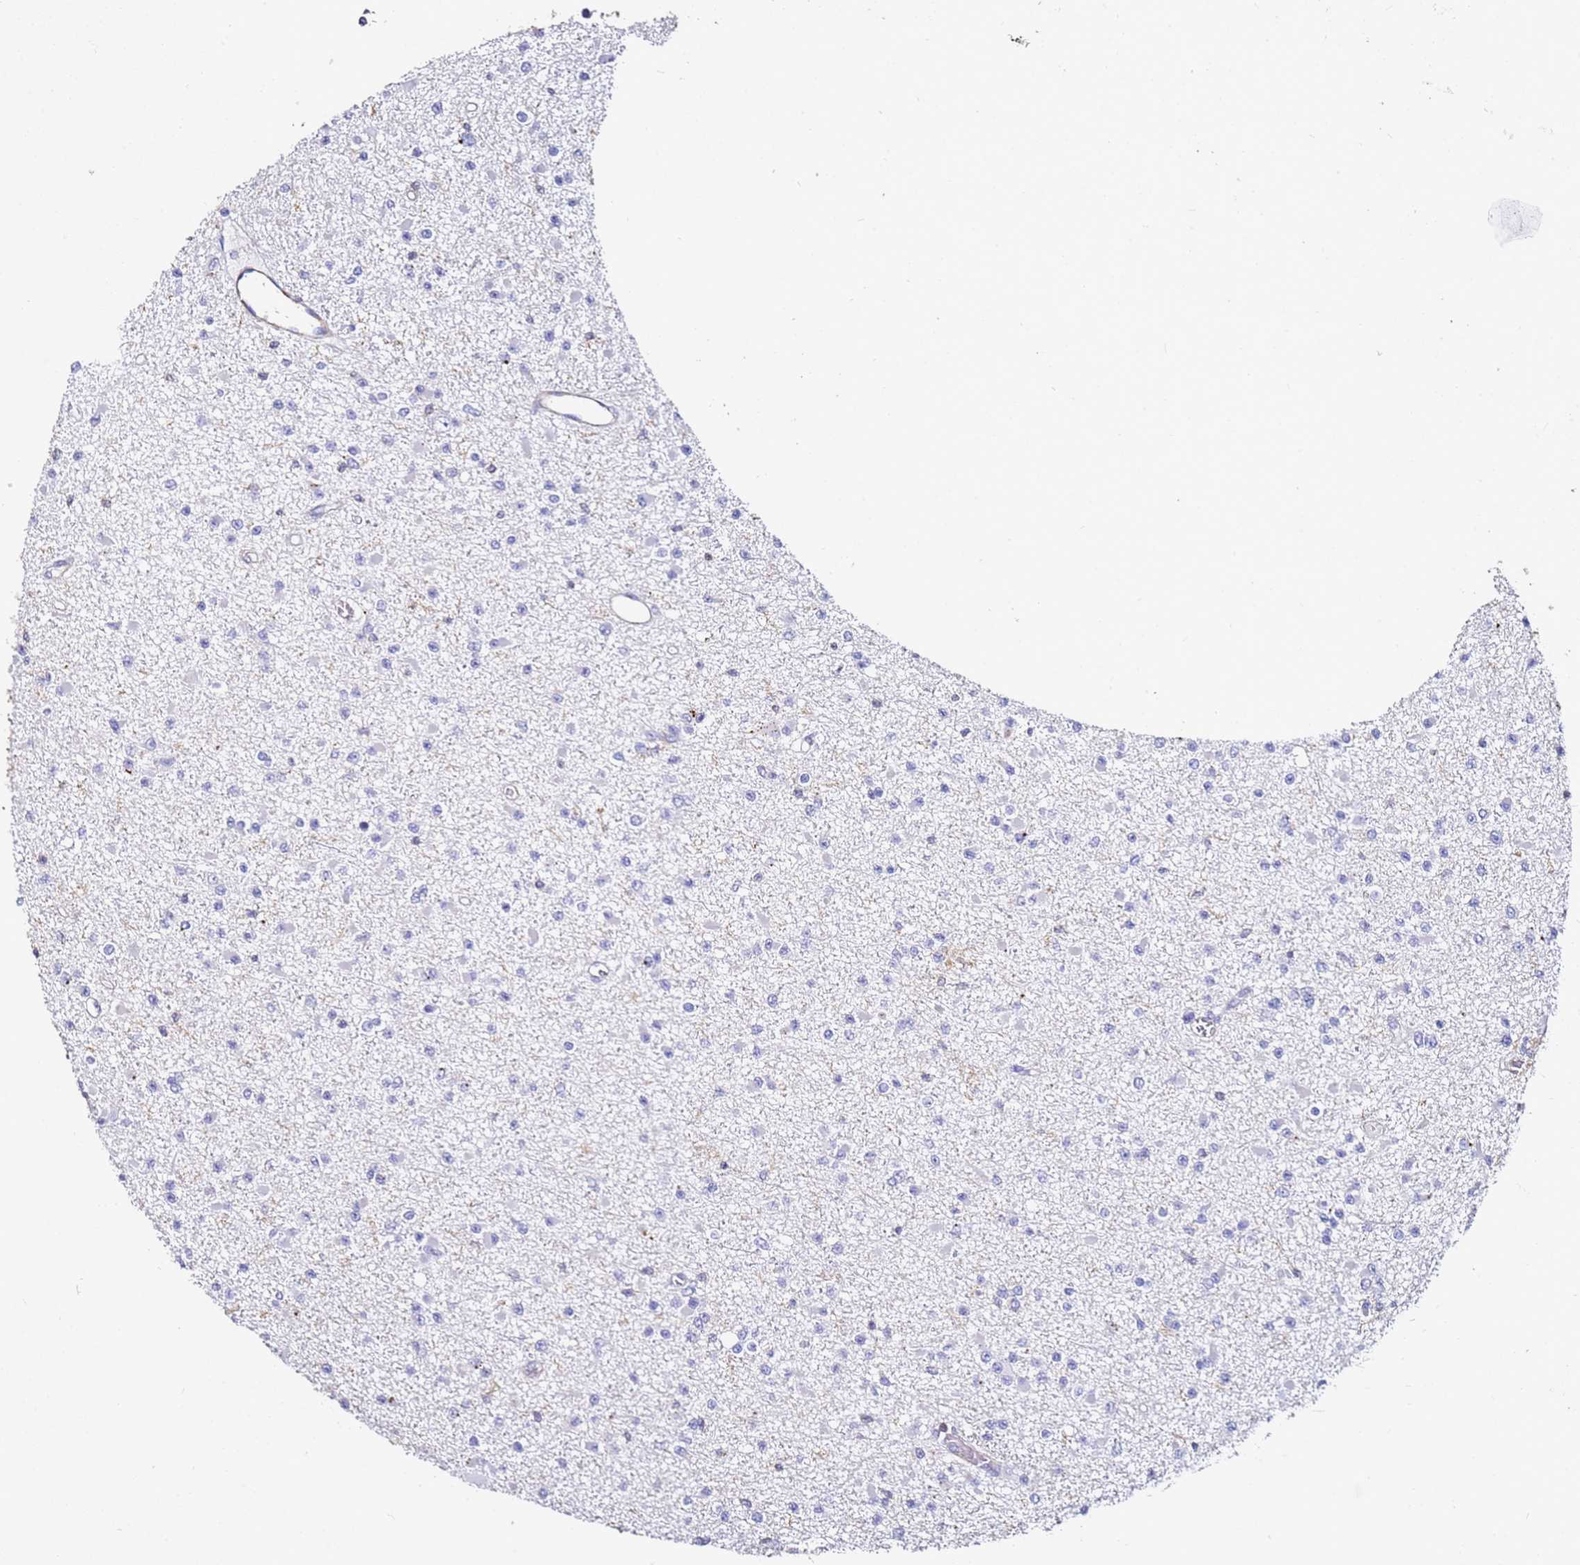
{"staining": {"intensity": "negative", "quantity": "none", "location": "none"}, "tissue": "glioma", "cell_type": "Tumor cells", "image_type": "cancer", "snomed": [{"axis": "morphology", "description": "Glioma, malignant, Low grade"}, {"axis": "topography", "description": "Brain"}], "caption": "Human malignant glioma (low-grade) stained for a protein using immunohistochemistry (IHC) exhibits no staining in tumor cells.", "gene": "ZNF671", "patient": {"sex": "female", "age": 22}}